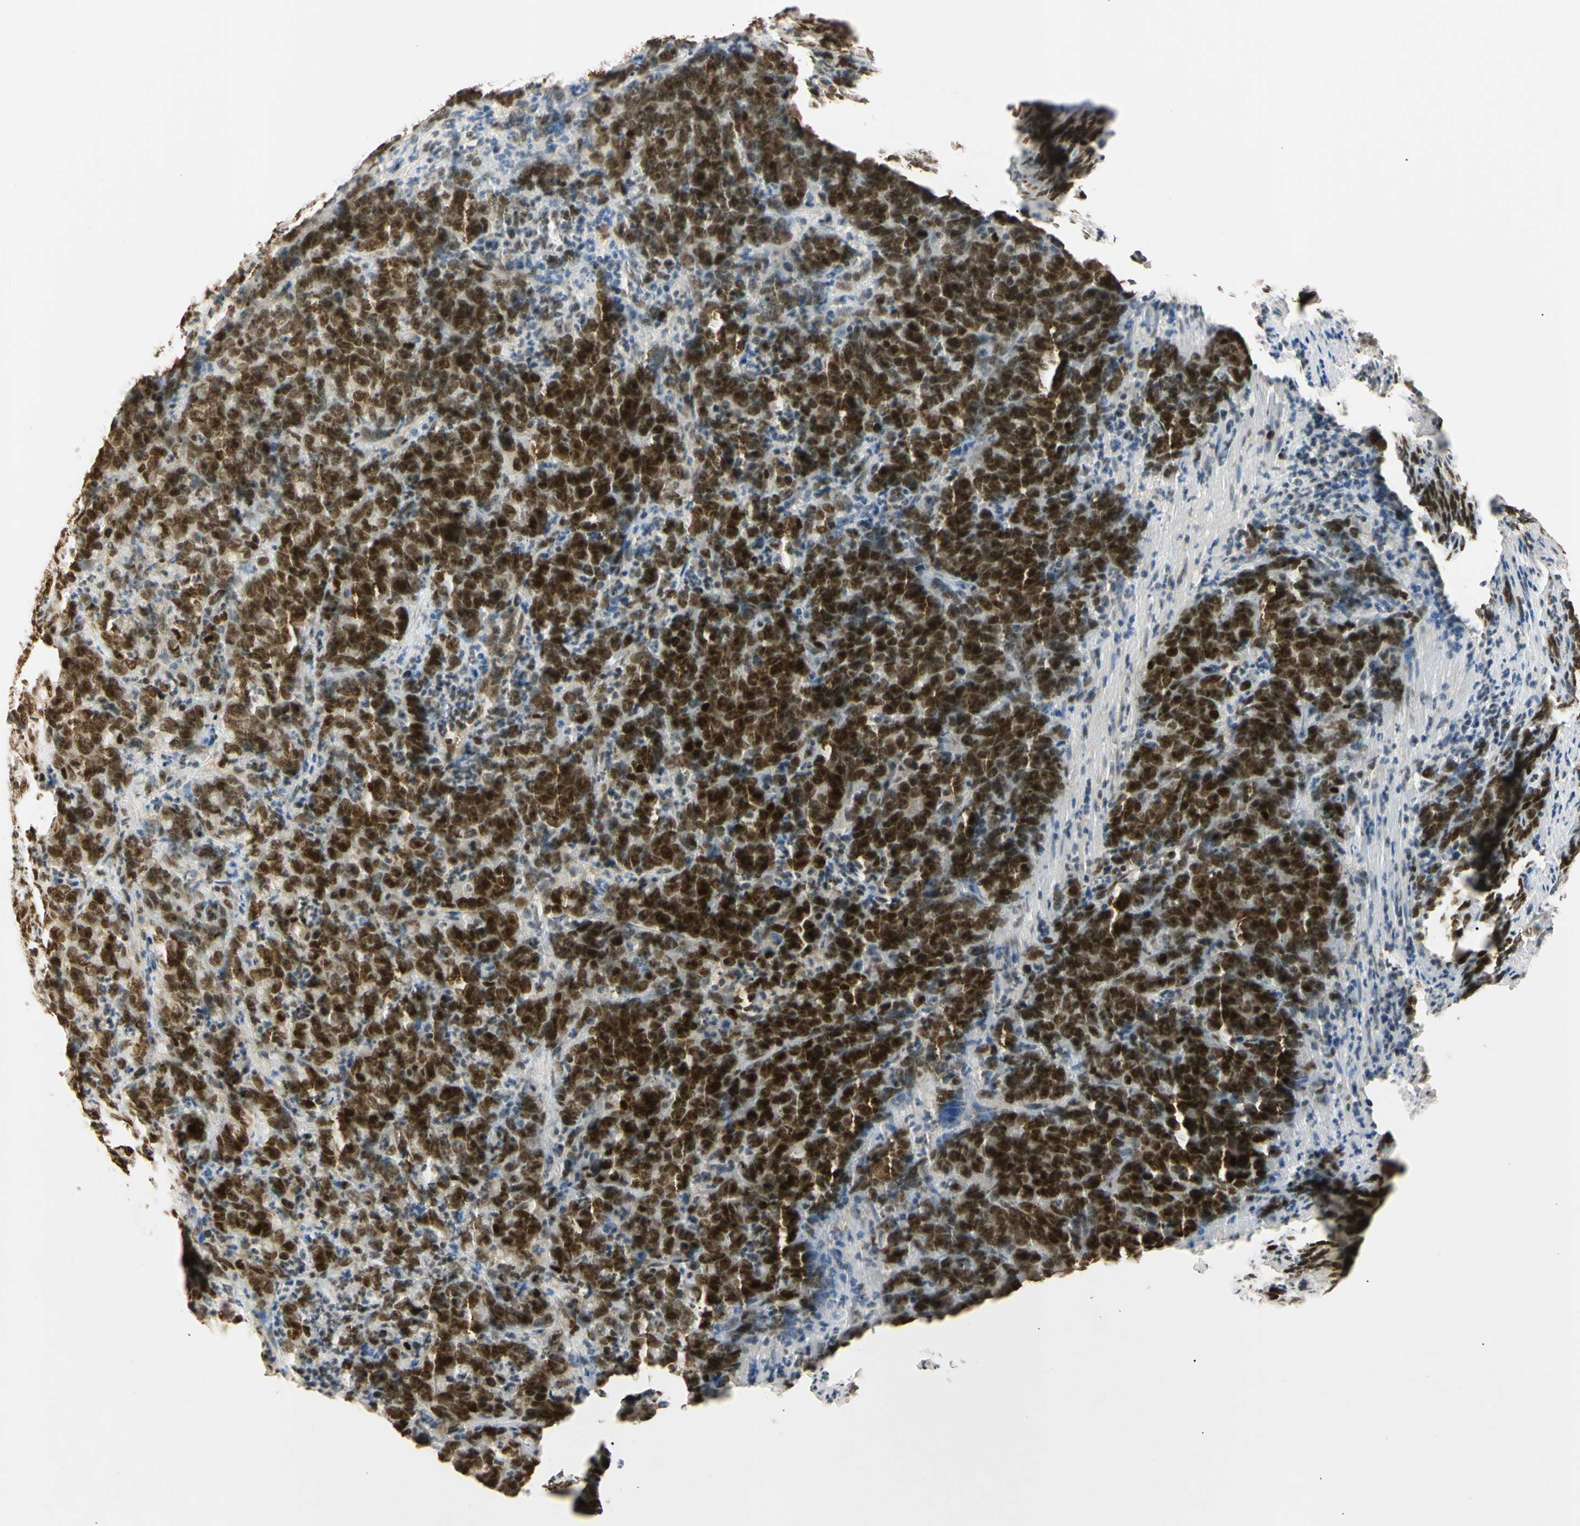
{"staining": {"intensity": "strong", "quantity": ">75%", "location": "nuclear"}, "tissue": "stomach cancer", "cell_type": "Tumor cells", "image_type": "cancer", "snomed": [{"axis": "morphology", "description": "Adenocarcinoma, NOS"}, {"axis": "topography", "description": "Stomach, lower"}], "caption": "Stomach adenocarcinoma stained for a protein (brown) demonstrates strong nuclear positive positivity in about >75% of tumor cells.", "gene": "SMARCA5", "patient": {"sex": "female", "age": 71}}